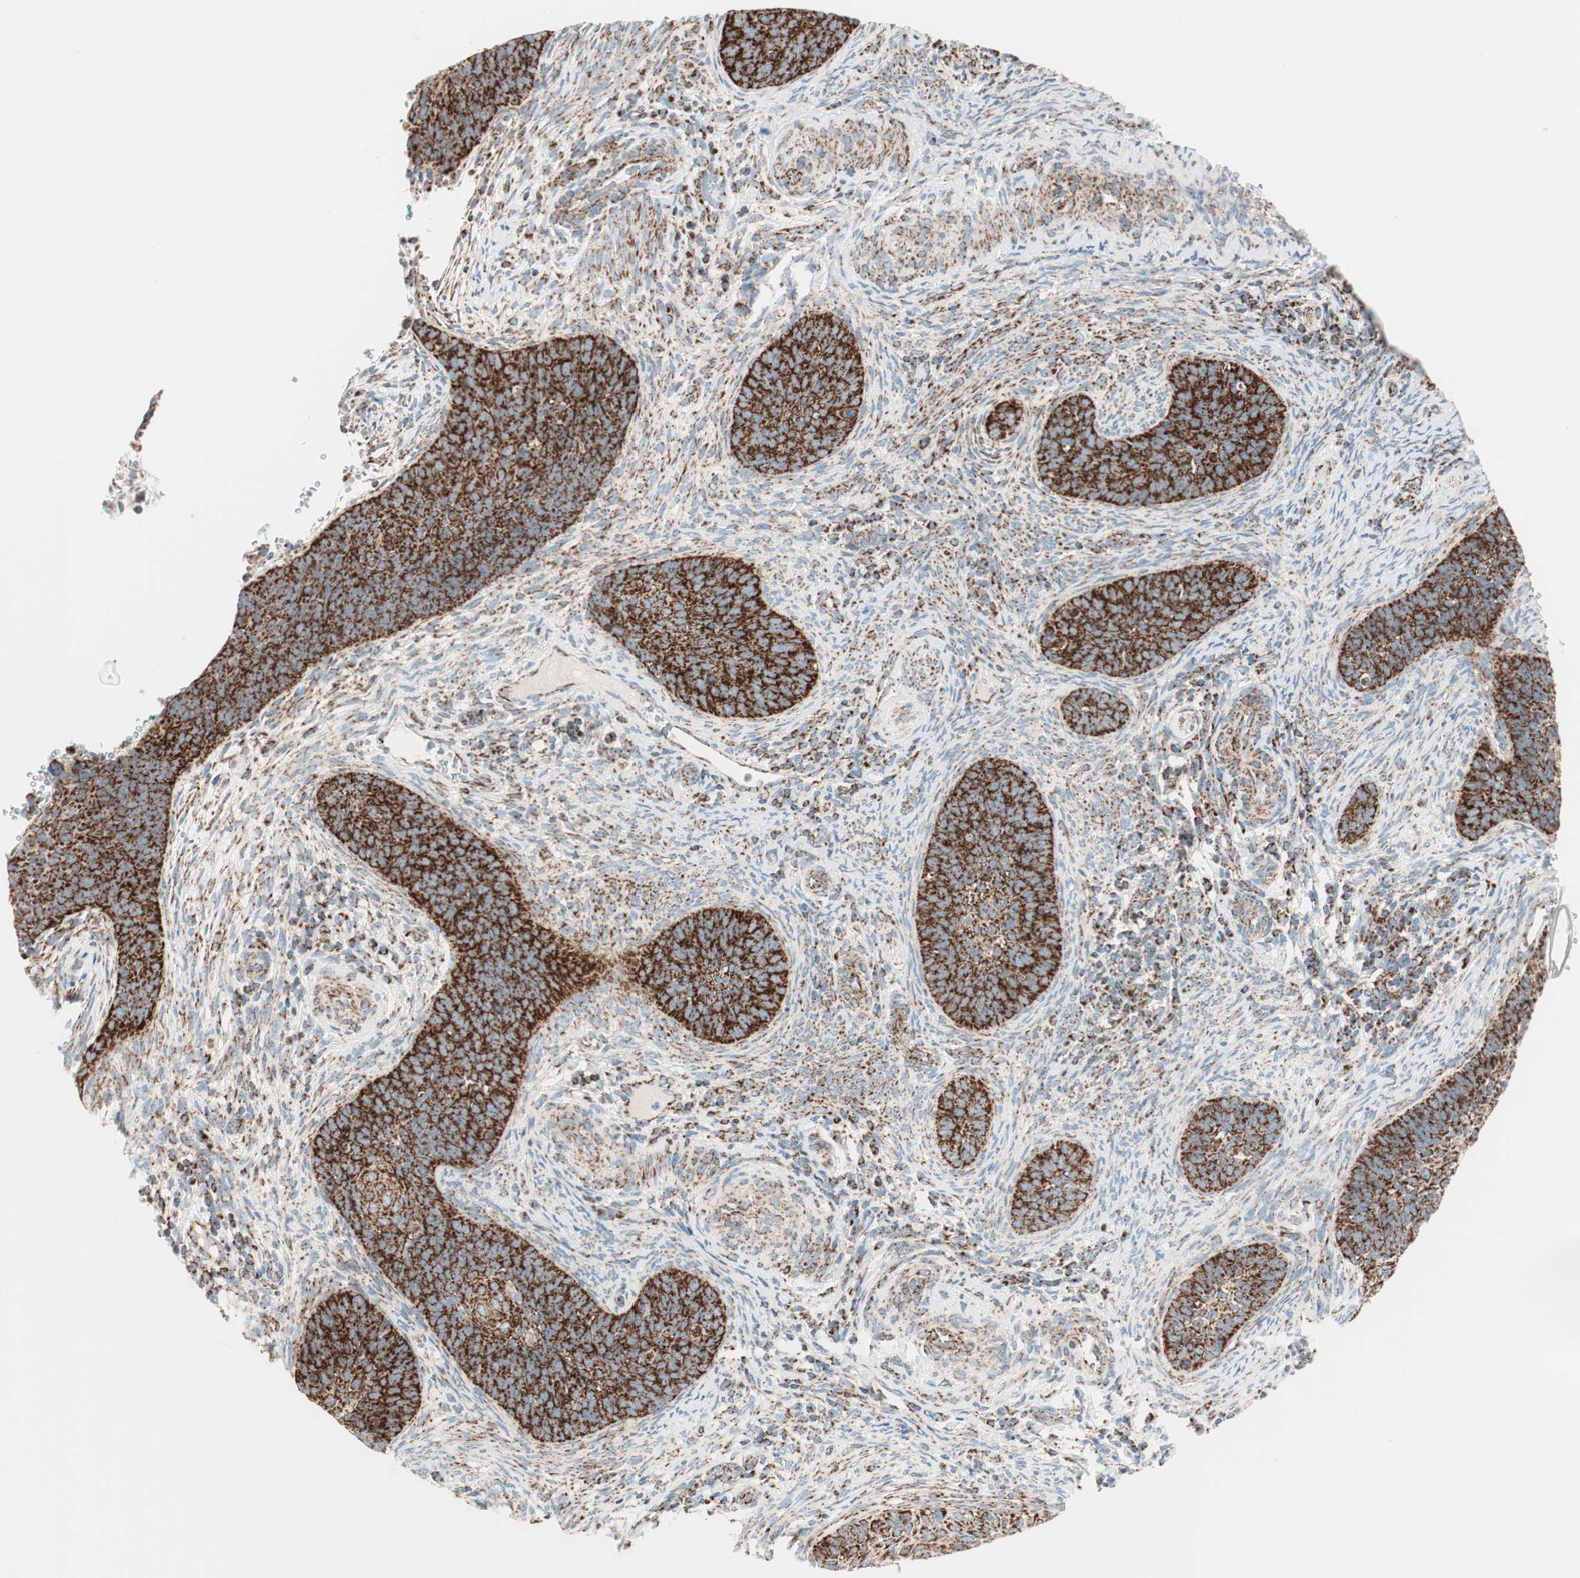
{"staining": {"intensity": "strong", "quantity": ">75%", "location": "cytoplasmic/membranous"}, "tissue": "cervical cancer", "cell_type": "Tumor cells", "image_type": "cancer", "snomed": [{"axis": "morphology", "description": "Squamous cell carcinoma, NOS"}, {"axis": "topography", "description": "Cervix"}], "caption": "IHC (DAB) staining of cervical cancer (squamous cell carcinoma) exhibits strong cytoplasmic/membranous protein positivity in approximately >75% of tumor cells. Nuclei are stained in blue.", "gene": "TOMM20", "patient": {"sex": "female", "age": 33}}